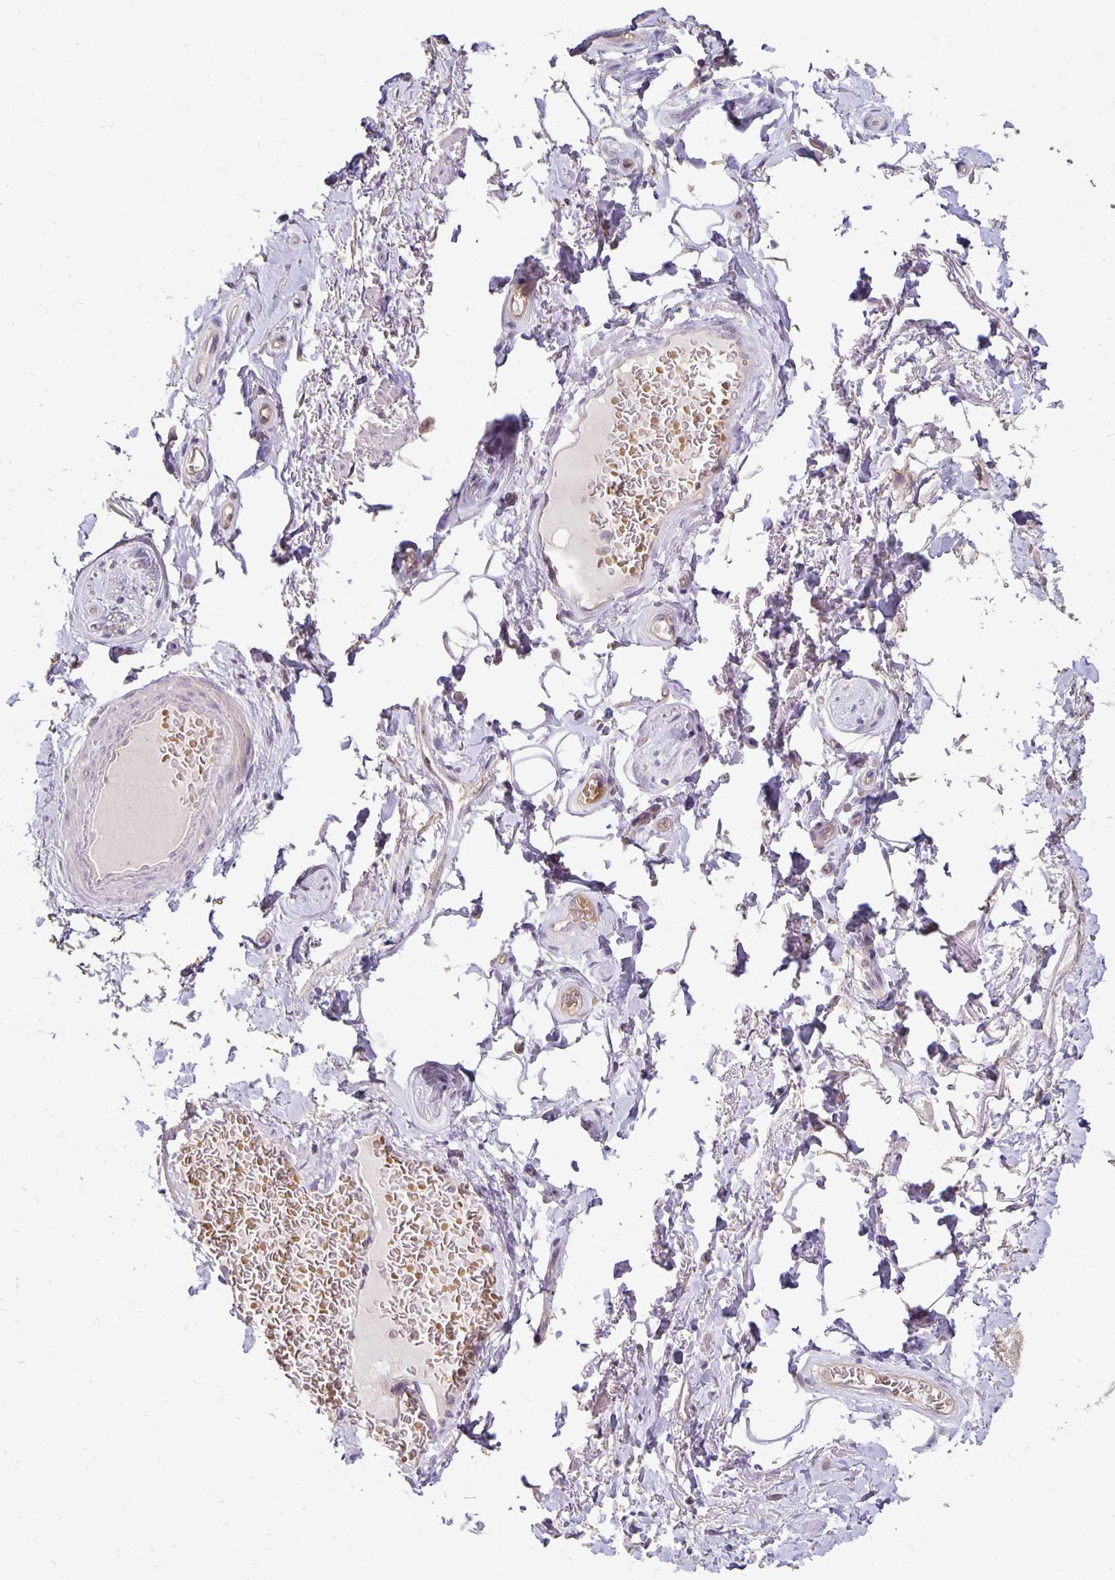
{"staining": {"intensity": "negative", "quantity": "none", "location": "none"}, "tissue": "adipose tissue", "cell_type": "Adipocytes", "image_type": "normal", "snomed": [{"axis": "morphology", "description": "Normal tissue, NOS"}, {"axis": "topography", "description": "Peripheral nerve tissue"}], "caption": "An IHC histopathology image of normal adipose tissue is shown. There is no staining in adipocytes of adipose tissue.", "gene": "CST6", "patient": {"sex": "male", "age": 51}}